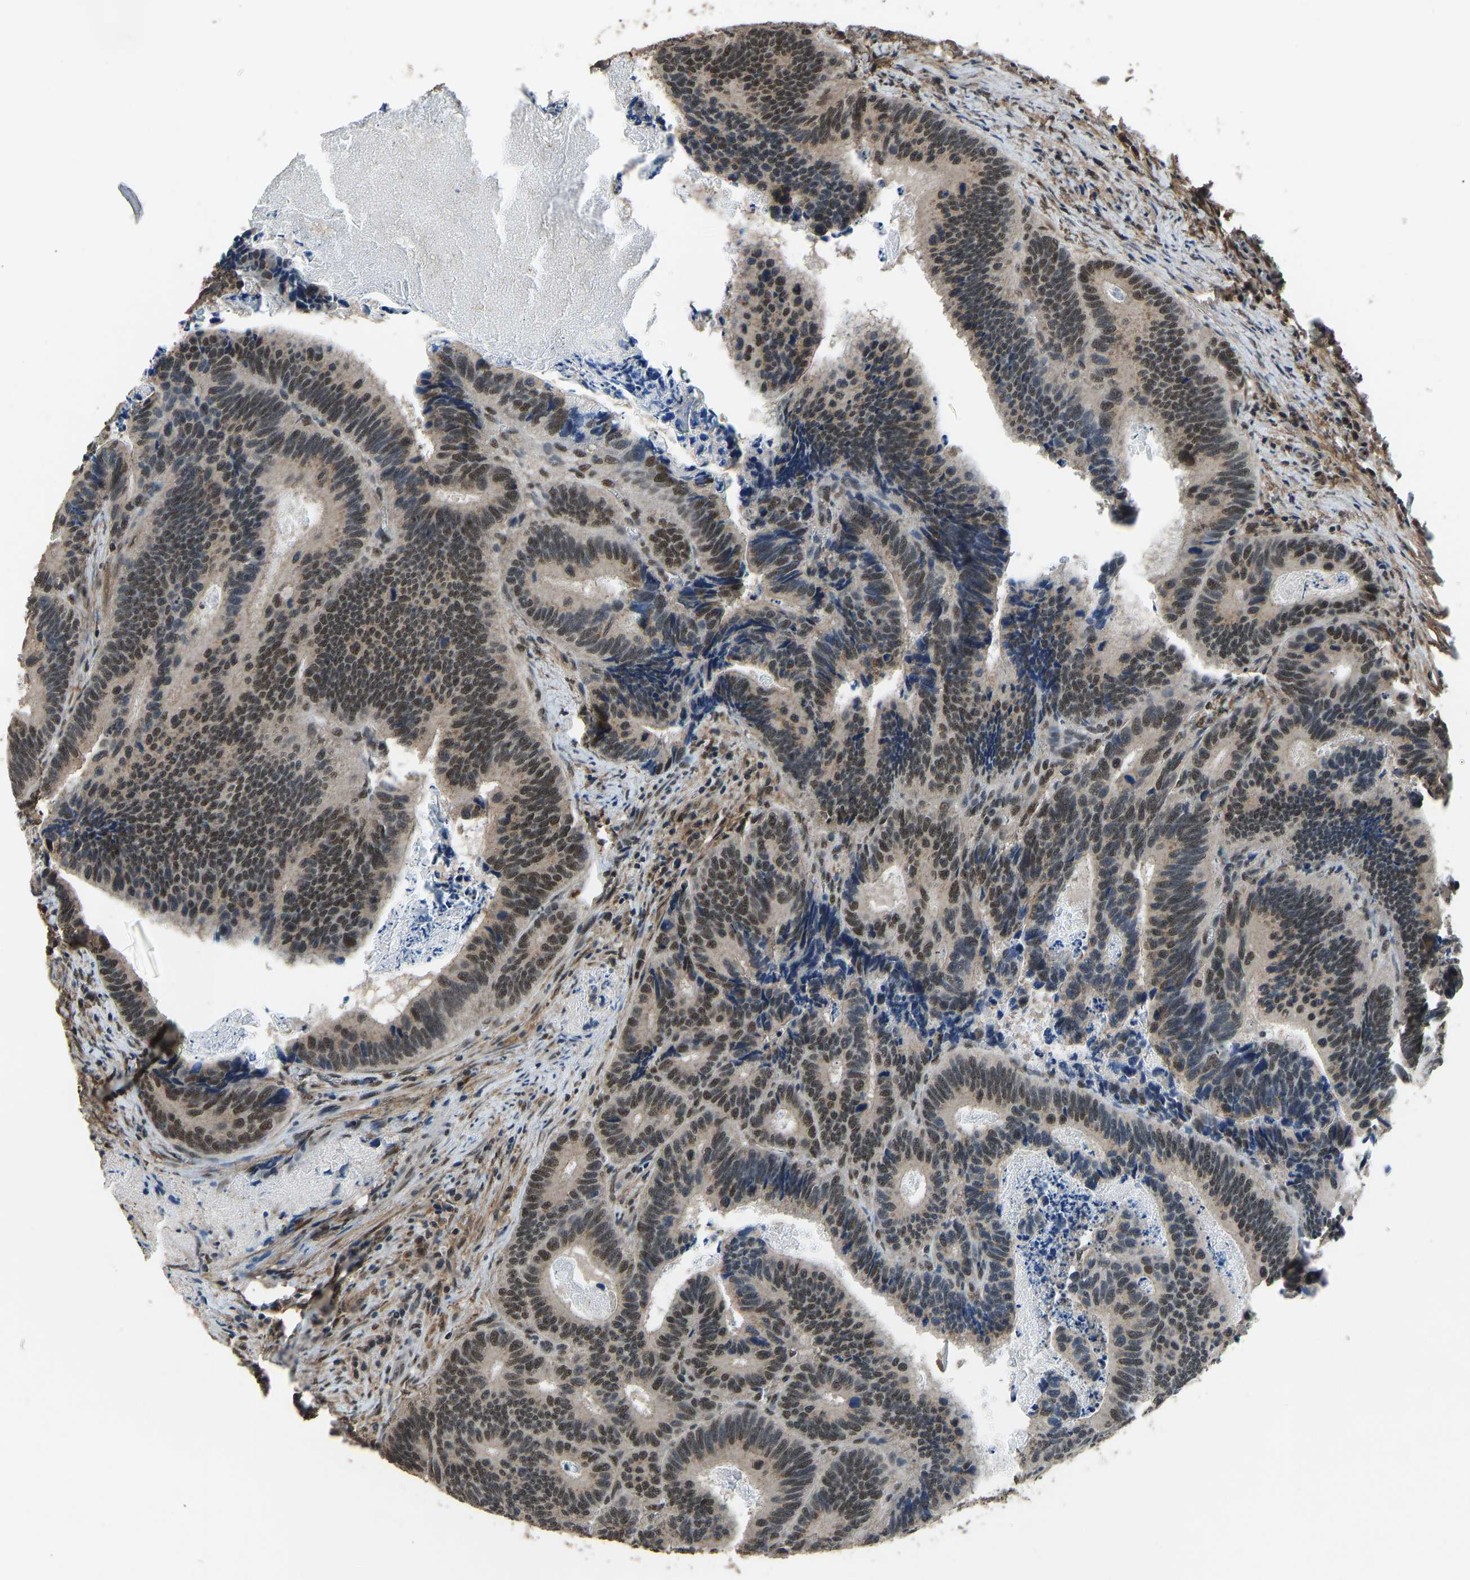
{"staining": {"intensity": "moderate", "quantity": ">75%", "location": "nuclear"}, "tissue": "colorectal cancer", "cell_type": "Tumor cells", "image_type": "cancer", "snomed": [{"axis": "morphology", "description": "Inflammation, NOS"}, {"axis": "morphology", "description": "Adenocarcinoma, NOS"}, {"axis": "topography", "description": "Colon"}], "caption": "Immunohistochemistry (IHC) of adenocarcinoma (colorectal) reveals medium levels of moderate nuclear expression in about >75% of tumor cells. The staining is performed using DAB brown chromogen to label protein expression. The nuclei are counter-stained blue using hematoxylin.", "gene": "TOX4", "patient": {"sex": "male", "age": 72}}